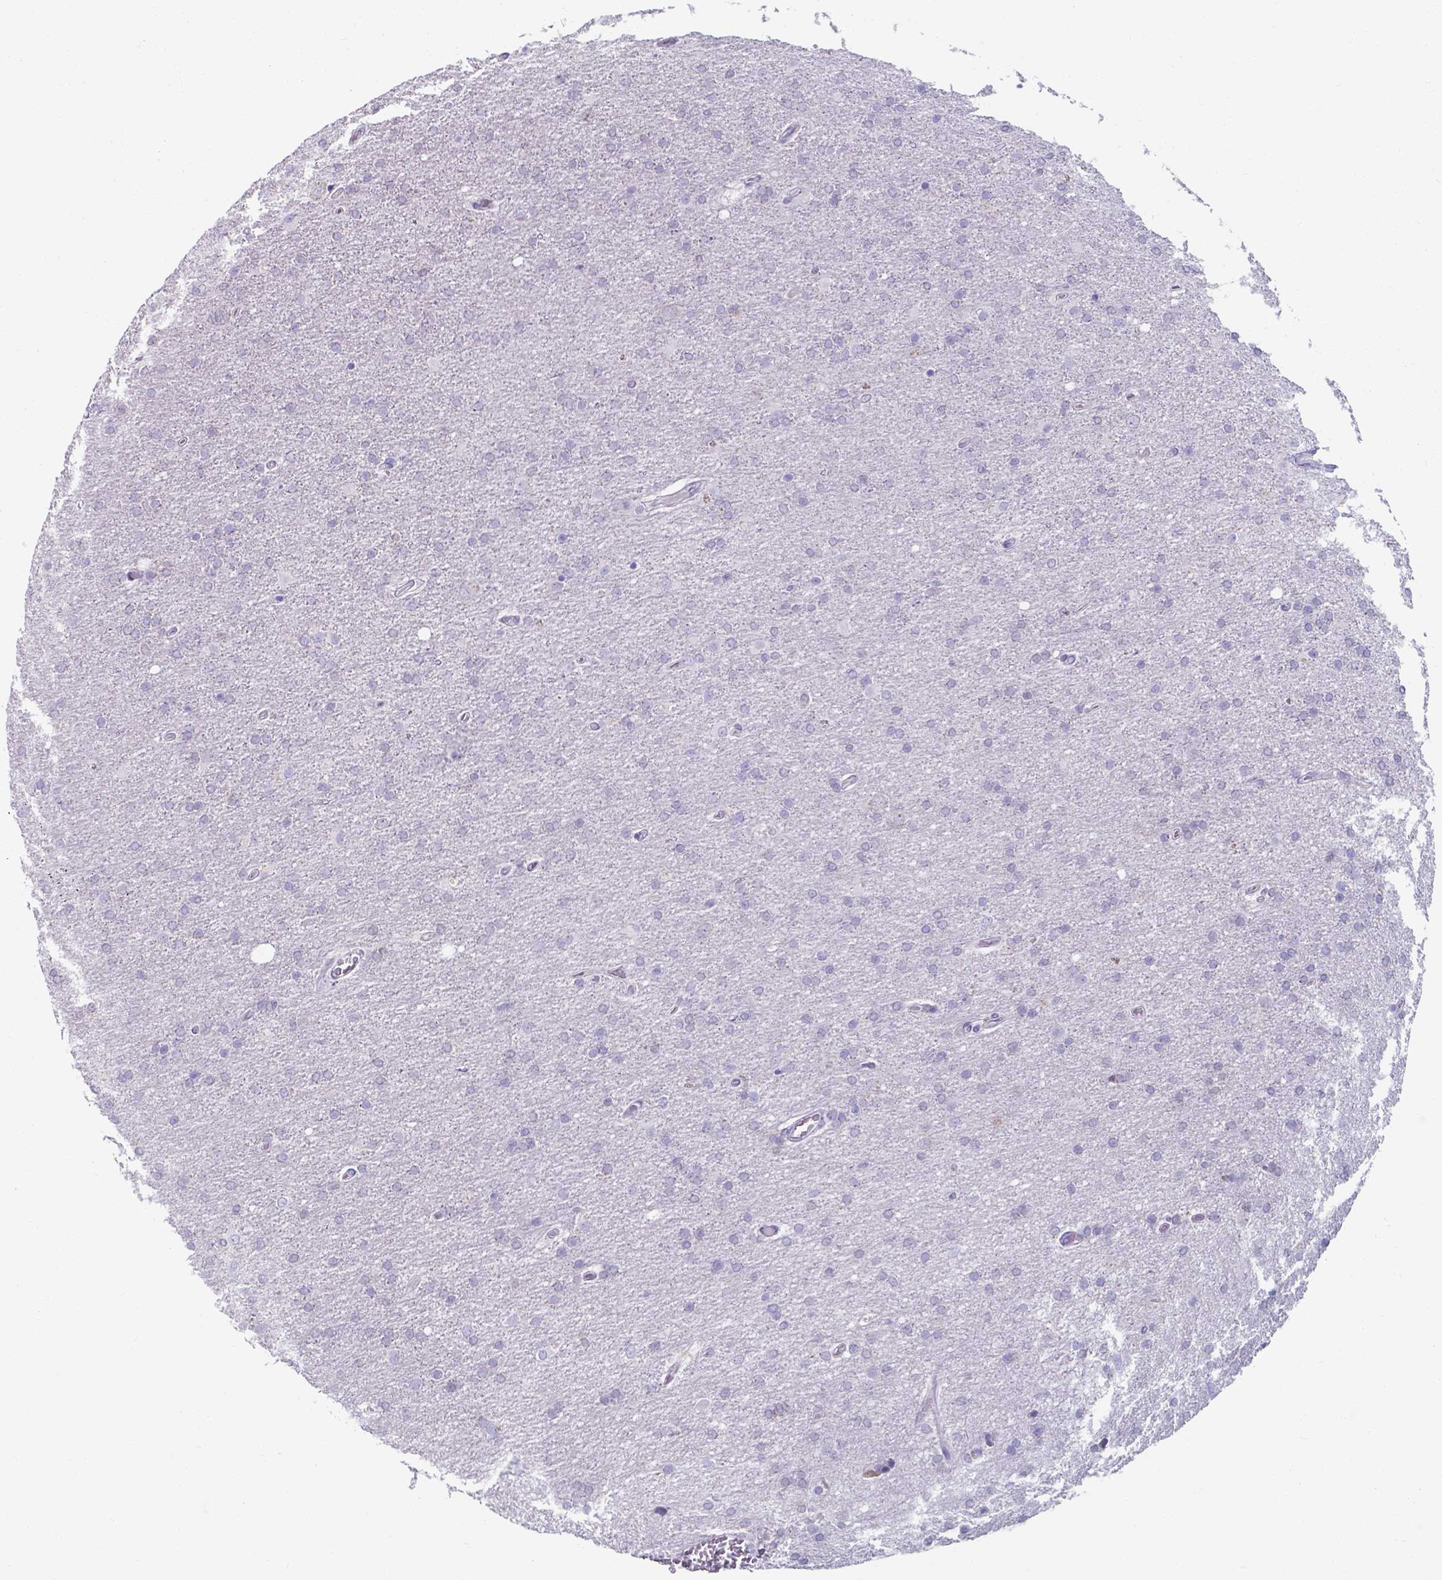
{"staining": {"intensity": "negative", "quantity": "none", "location": "none"}, "tissue": "glioma", "cell_type": "Tumor cells", "image_type": "cancer", "snomed": [{"axis": "morphology", "description": "Glioma, malignant, High grade"}, {"axis": "topography", "description": "Cerebral cortex"}], "caption": "Protein analysis of glioma reveals no significant positivity in tumor cells.", "gene": "UBE2J1", "patient": {"sex": "male", "age": 70}}